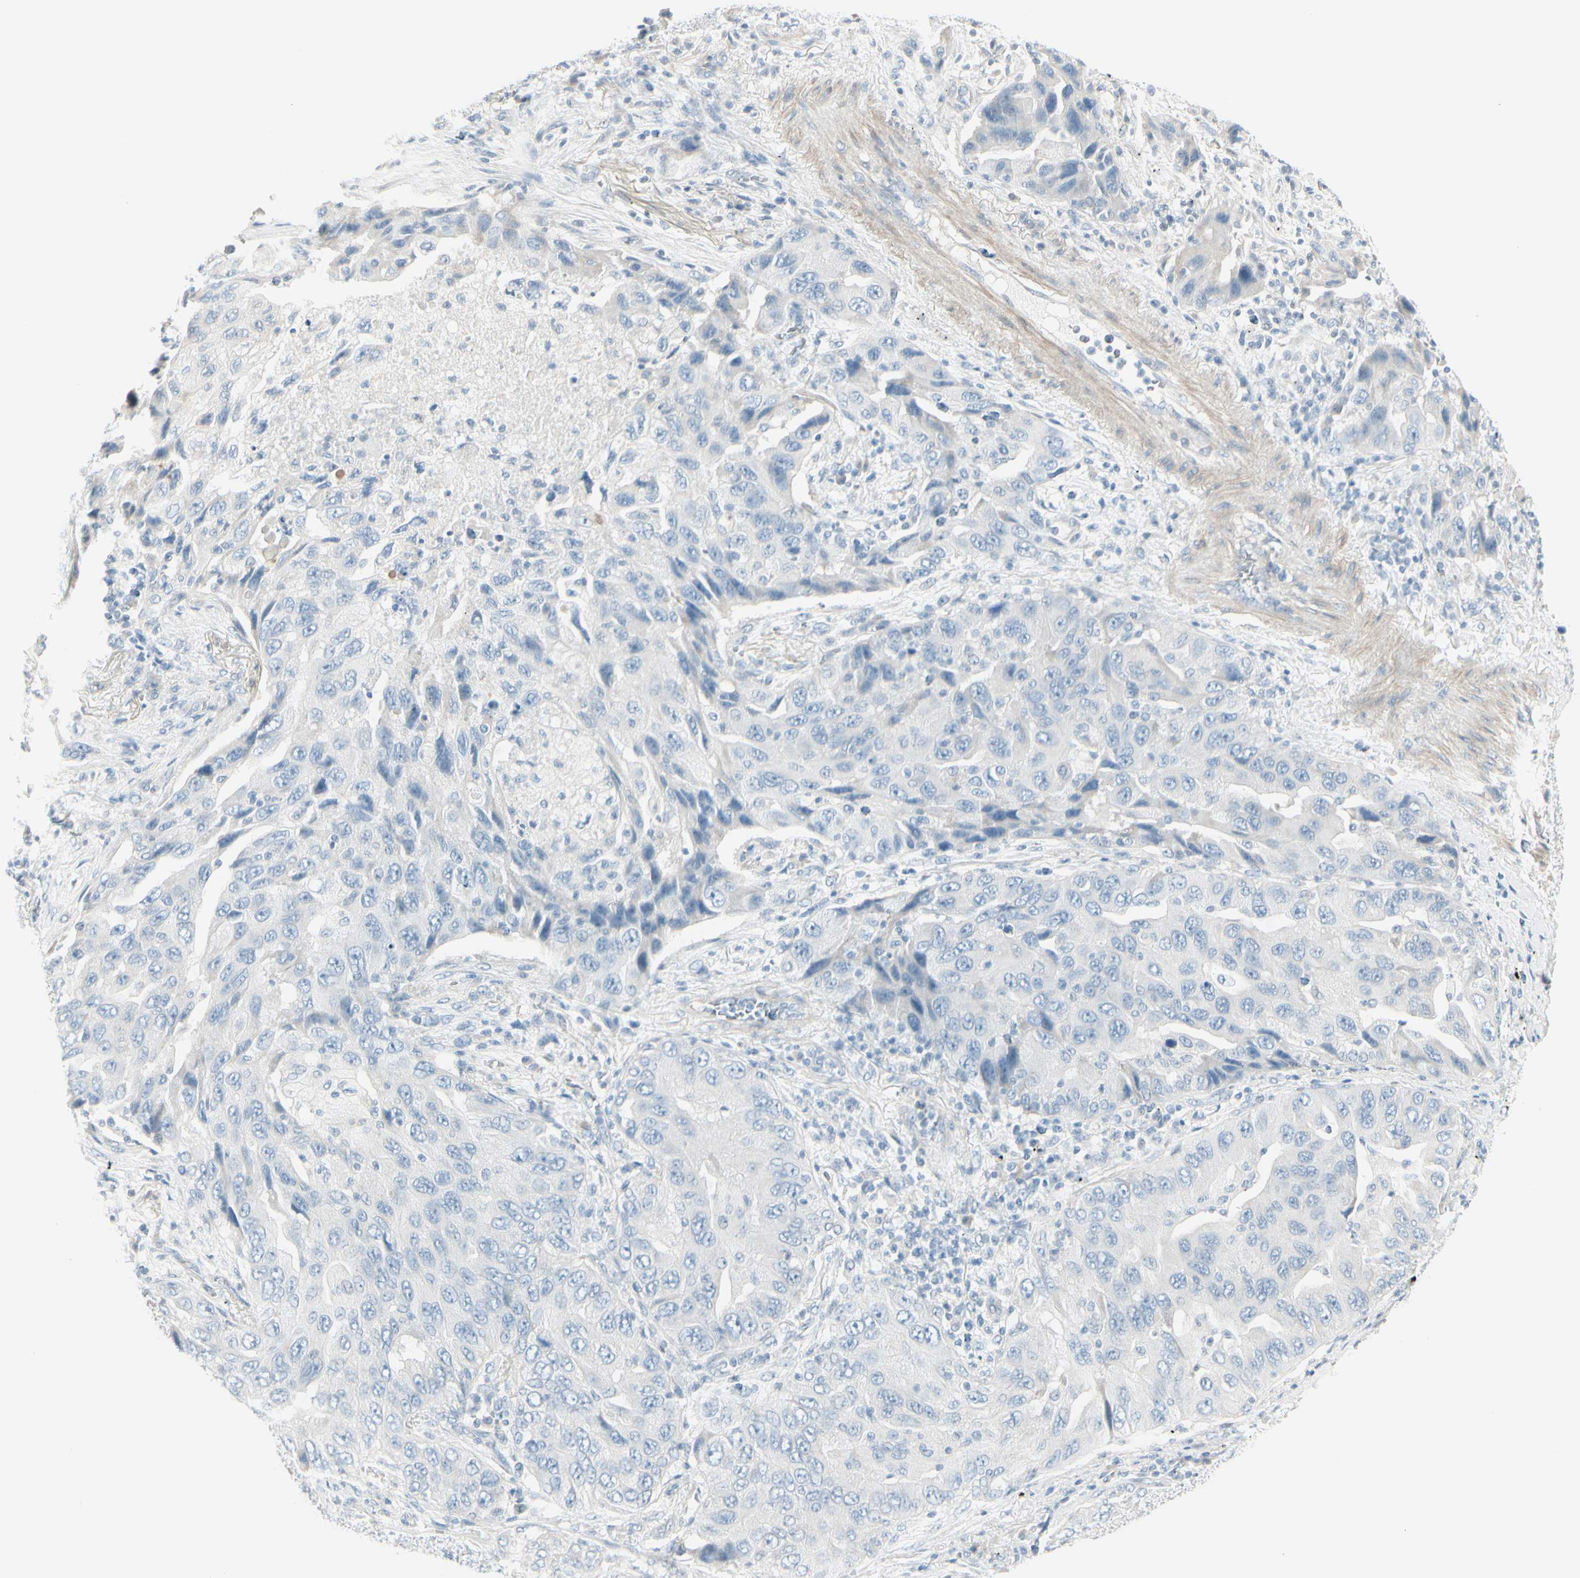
{"staining": {"intensity": "negative", "quantity": "none", "location": "none"}, "tissue": "lung cancer", "cell_type": "Tumor cells", "image_type": "cancer", "snomed": [{"axis": "morphology", "description": "Adenocarcinoma, NOS"}, {"axis": "topography", "description": "Lung"}], "caption": "Immunohistochemical staining of human lung adenocarcinoma reveals no significant staining in tumor cells.", "gene": "CDHR5", "patient": {"sex": "female", "age": 65}}